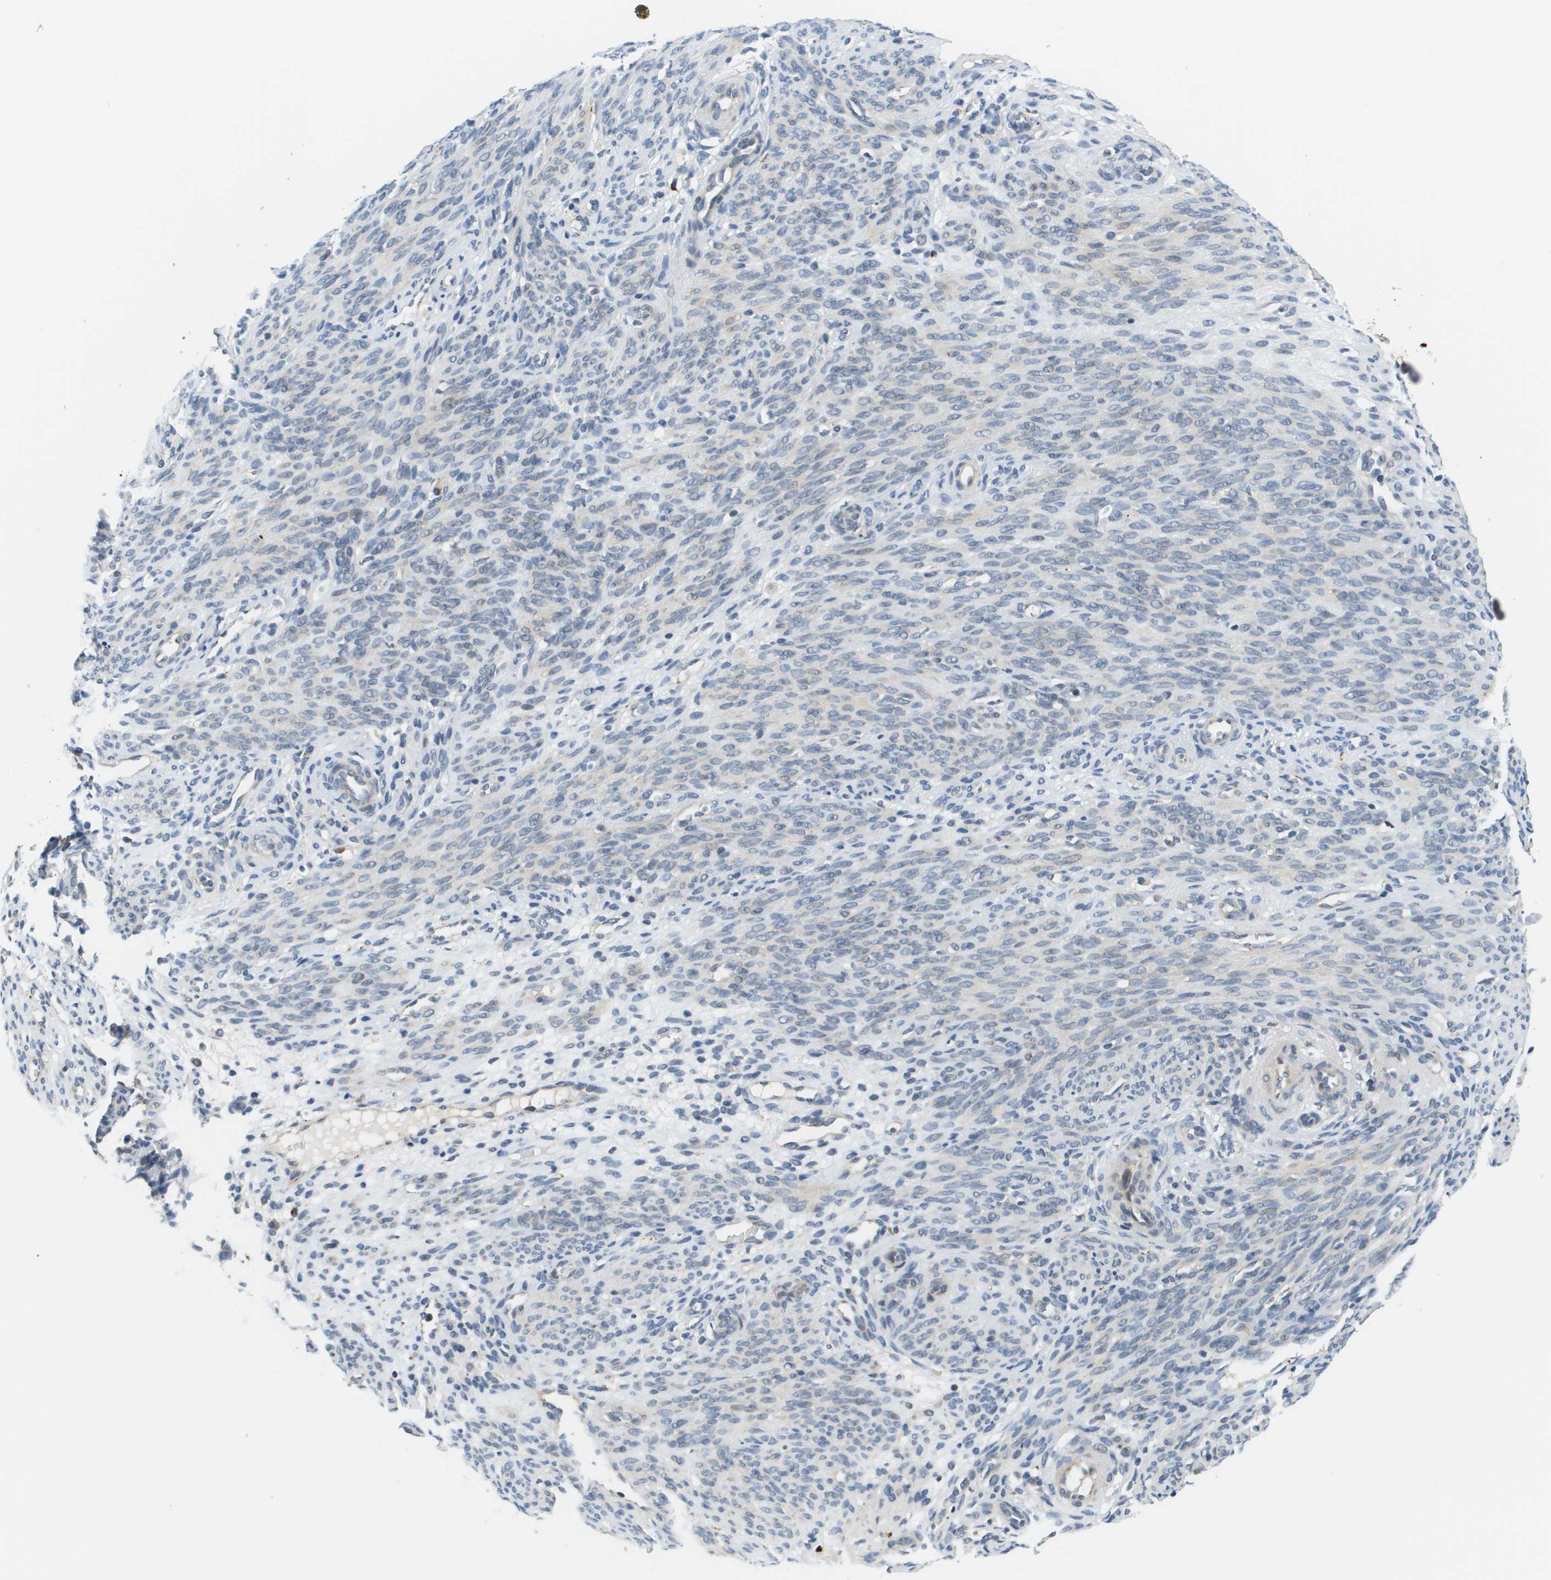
{"staining": {"intensity": "negative", "quantity": "none", "location": "none"}, "tissue": "endometrium", "cell_type": "Cells in endometrial stroma", "image_type": "normal", "snomed": [{"axis": "morphology", "description": "Normal tissue, NOS"}, {"axis": "morphology", "description": "Adenocarcinoma, NOS"}, {"axis": "topography", "description": "Endometrium"}, {"axis": "topography", "description": "Ovary"}], "caption": "This is an IHC micrograph of normal human endometrium. There is no positivity in cells in endometrial stroma.", "gene": "SLC25A20", "patient": {"sex": "female", "age": 68}}